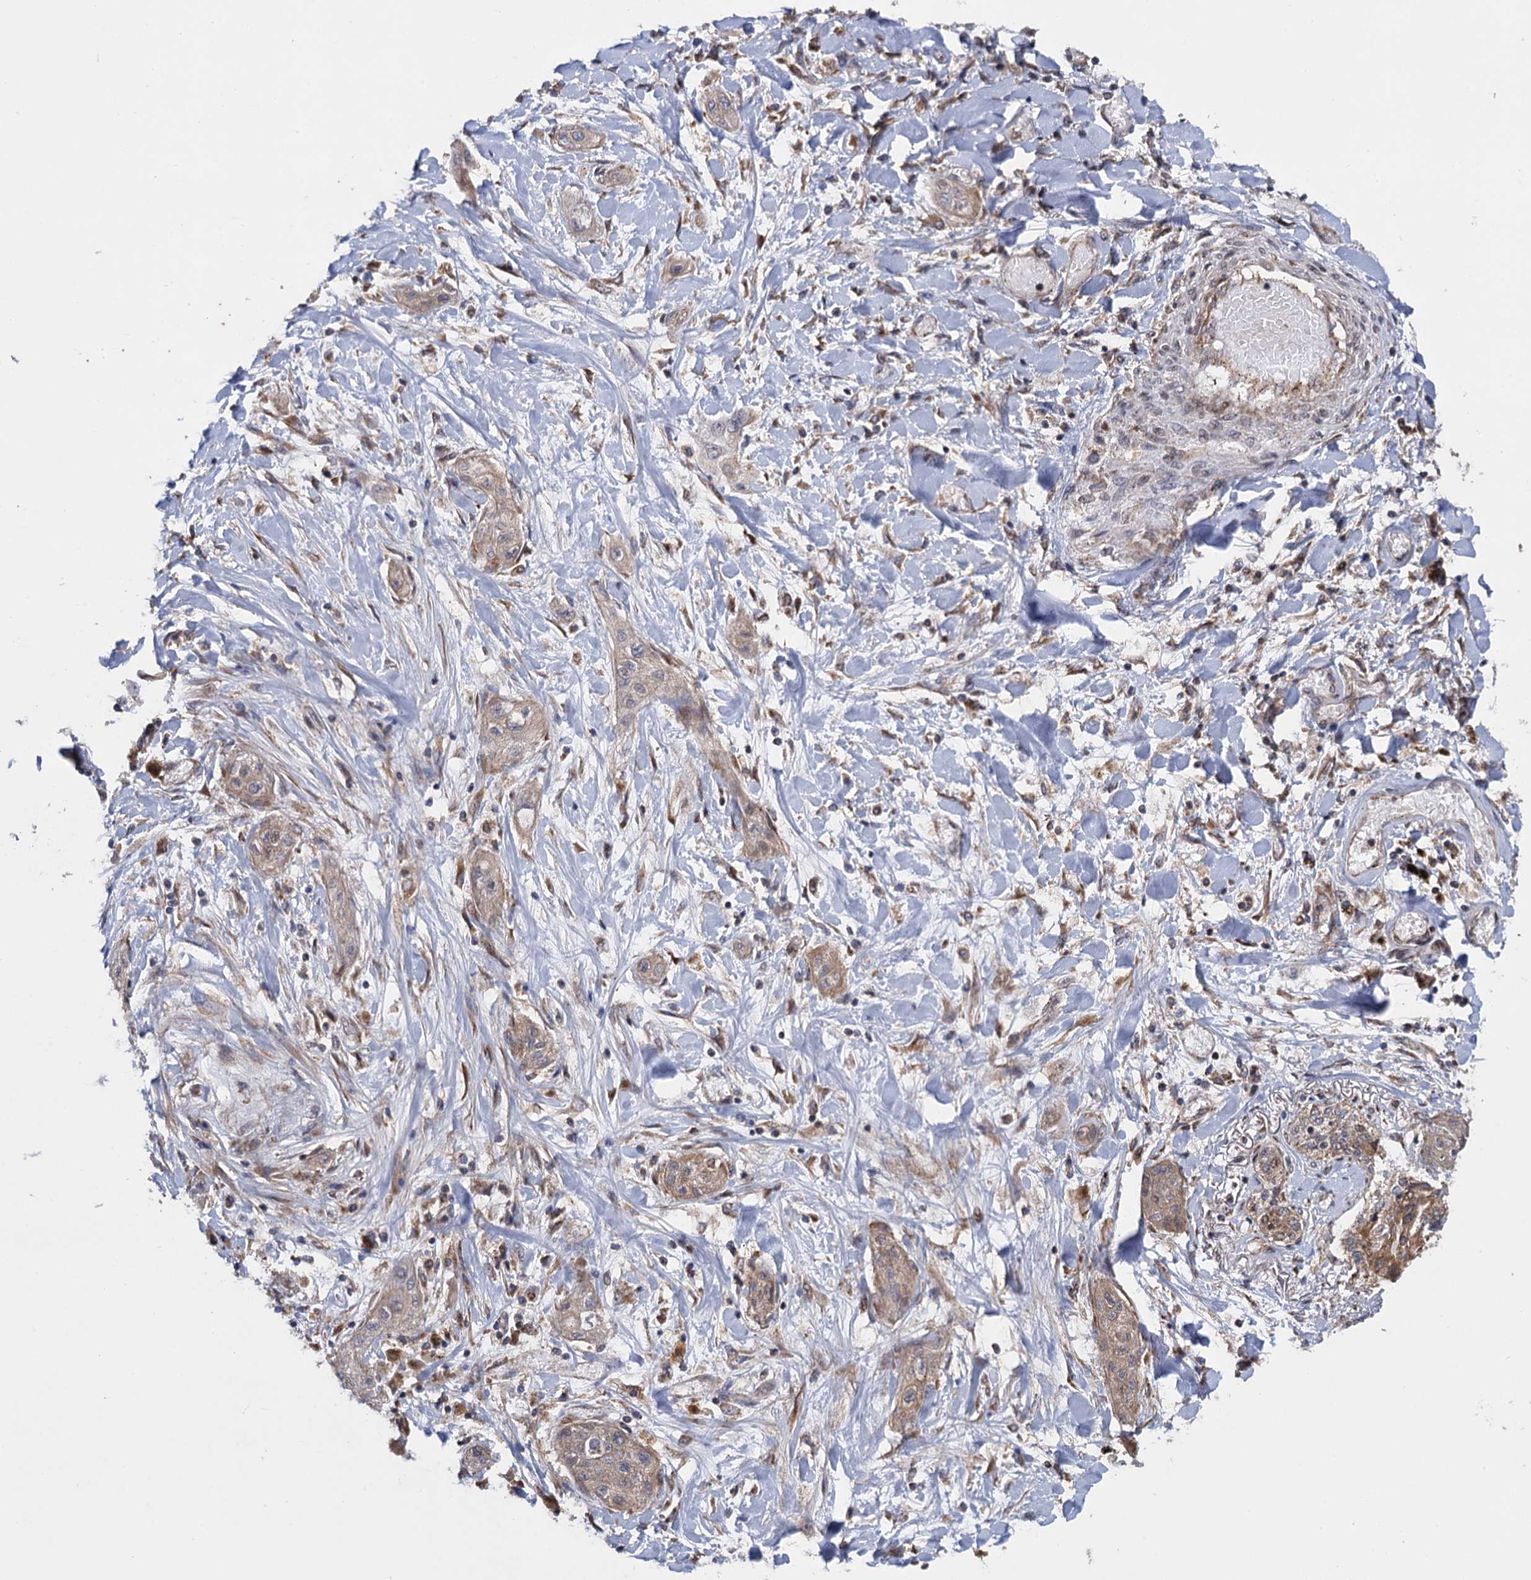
{"staining": {"intensity": "weak", "quantity": "<25%", "location": "cytoplasmic/membranous"}, "tissue": "lung cancer", "cell_type": "Tumor cells", "image_type": "cancer", "snomed": [{"axis": "morphology", "description": "Squamous cell carcinoma, NOS"}, {"axis": "topography", "description": "Lung"}], "caption": "Immunohistochemistry of lung cancer (squamous cell carcinoma) demonstrates no positivity in tumor cells.", "gene": "HAUS1", "patient": {"sex": "female", "age": 47}}